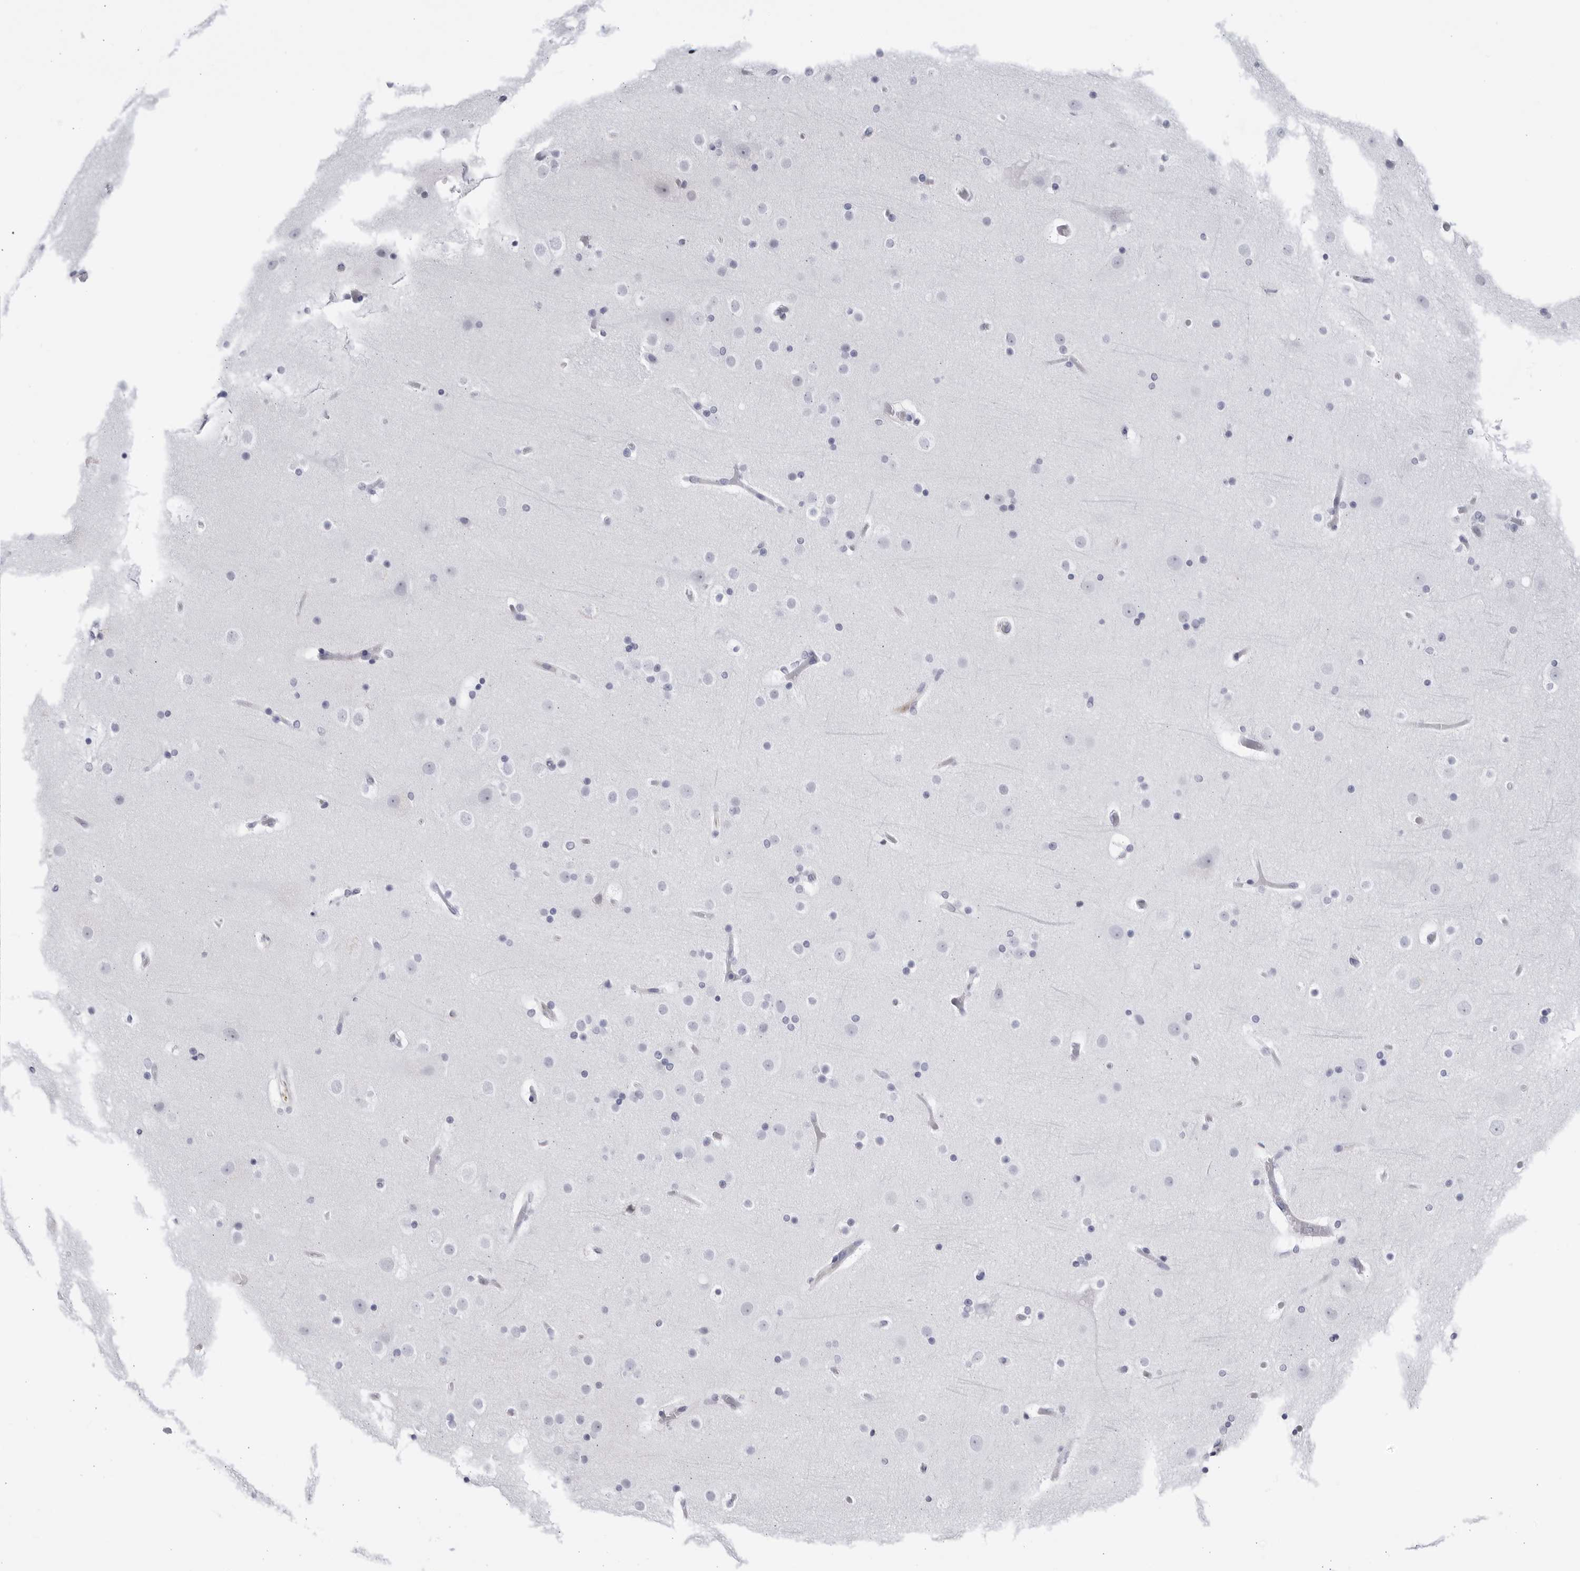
{"staining": {"intensity": "negative", "quantity": "none", "location": "none"}, "tissue": "cerebral cortex", "cell_type": "Endothelial cells", "image_type": "normal", "snomed": [{"axis": "morphology", "description": "Normal tissue, NOS"}, {"axis": "topography", "description": "Cerebral cortex"}], "caption": "Immunohistochemistry (IHC) image of benign cerebral cortex stained for a protein (brown), which exhibits no expression in endothelial cells.", "gene": "CNBD1", "patient": {"sex": "male", "age": 57}}